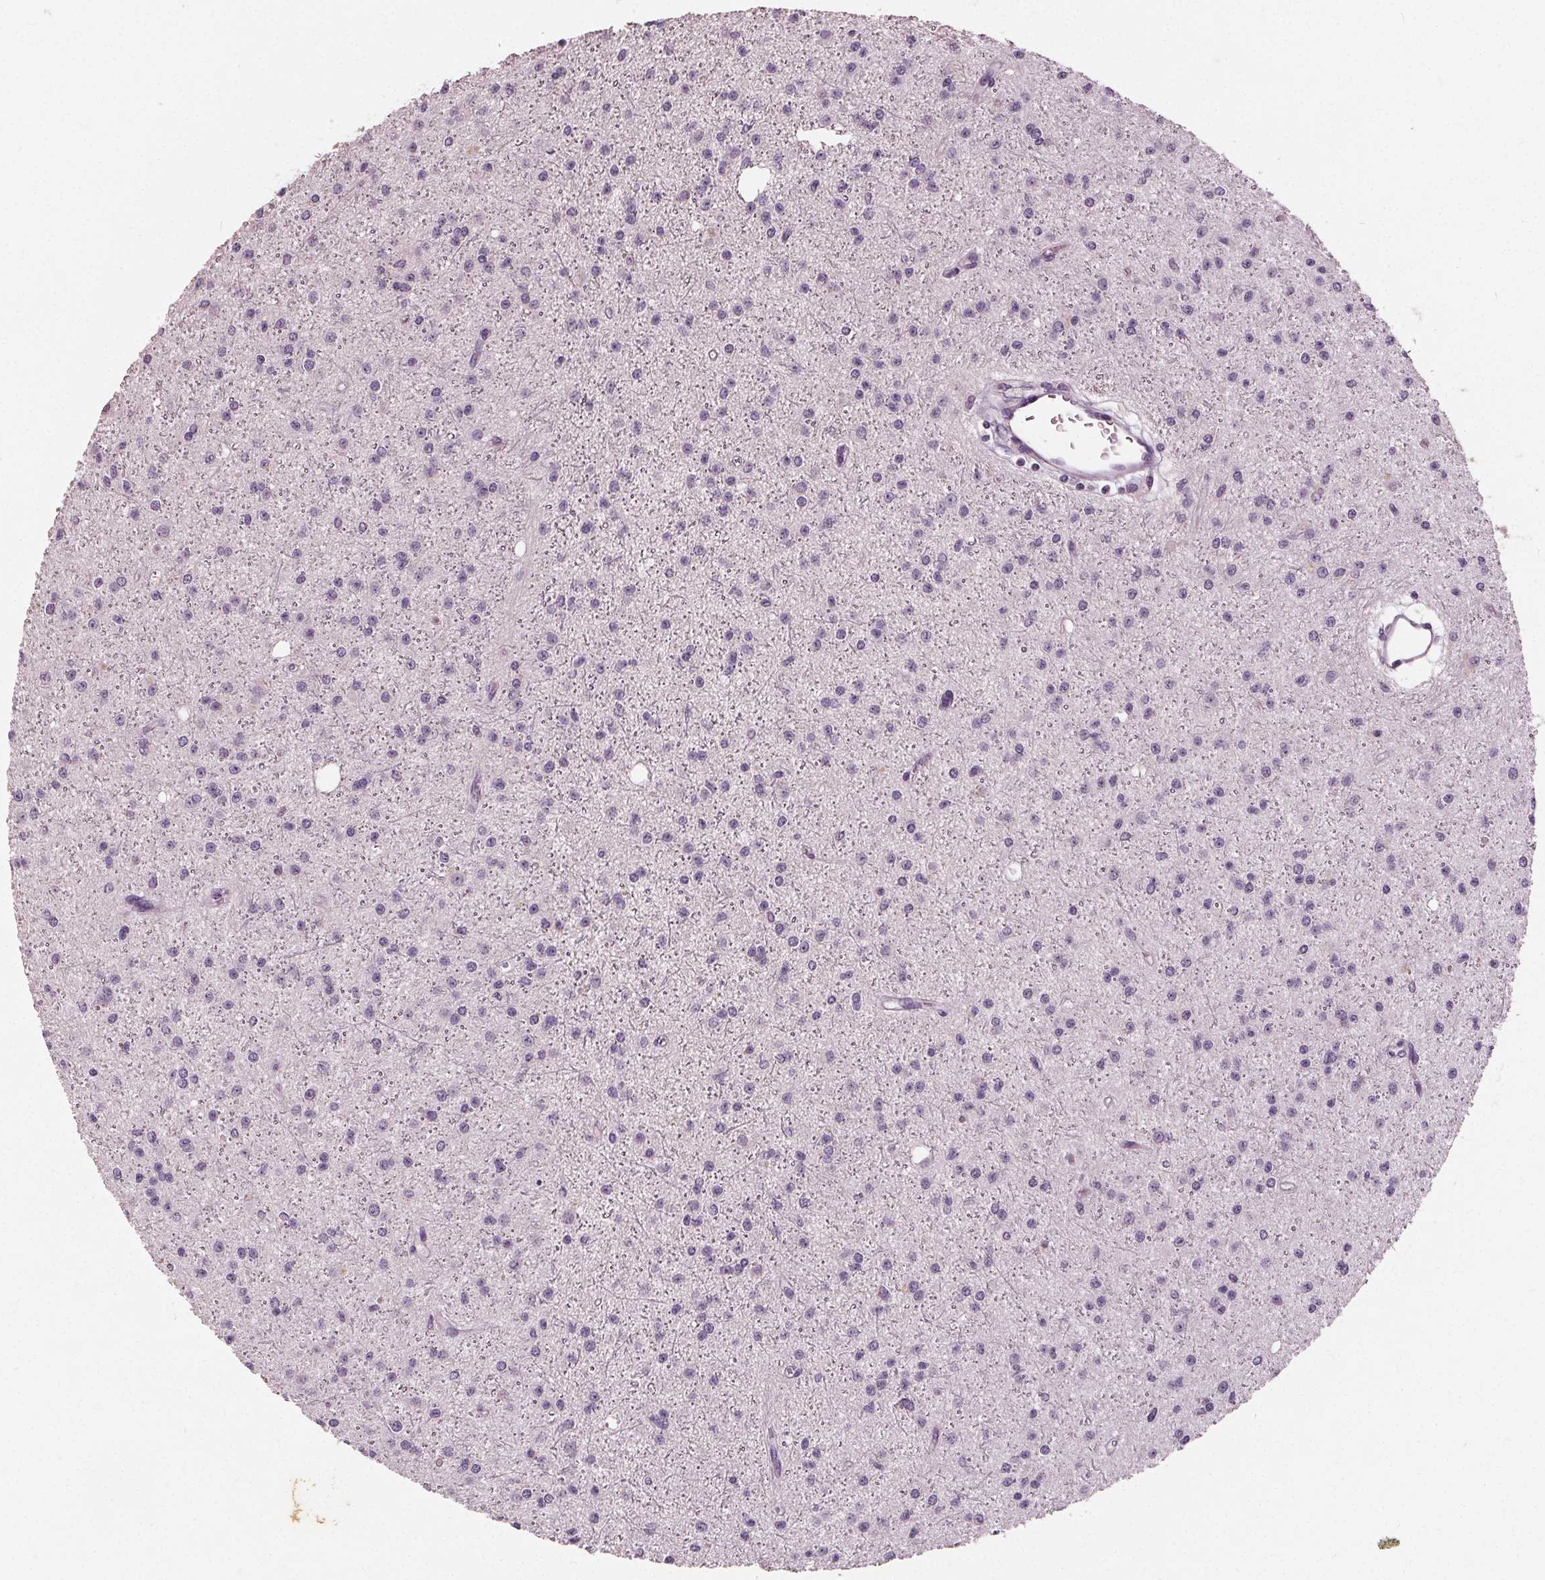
{"staining": {"intensity": "negative", "quantity": "none", "location": "none"}, "tissue": "glioma", "cell_type": "Tumor cells", "image_type": "cancer", "snomed": [{"axis": "morphology", "description": "Glioma, malignant, Low grade"}, {"axis": "topography", "description": "Brain"}], "caption": "Glioma was stained to show a protein in brown. There is no significant staining in tumor cells.", "gene": "TKFC", "patient": {"sex": "male", "age": 27}}